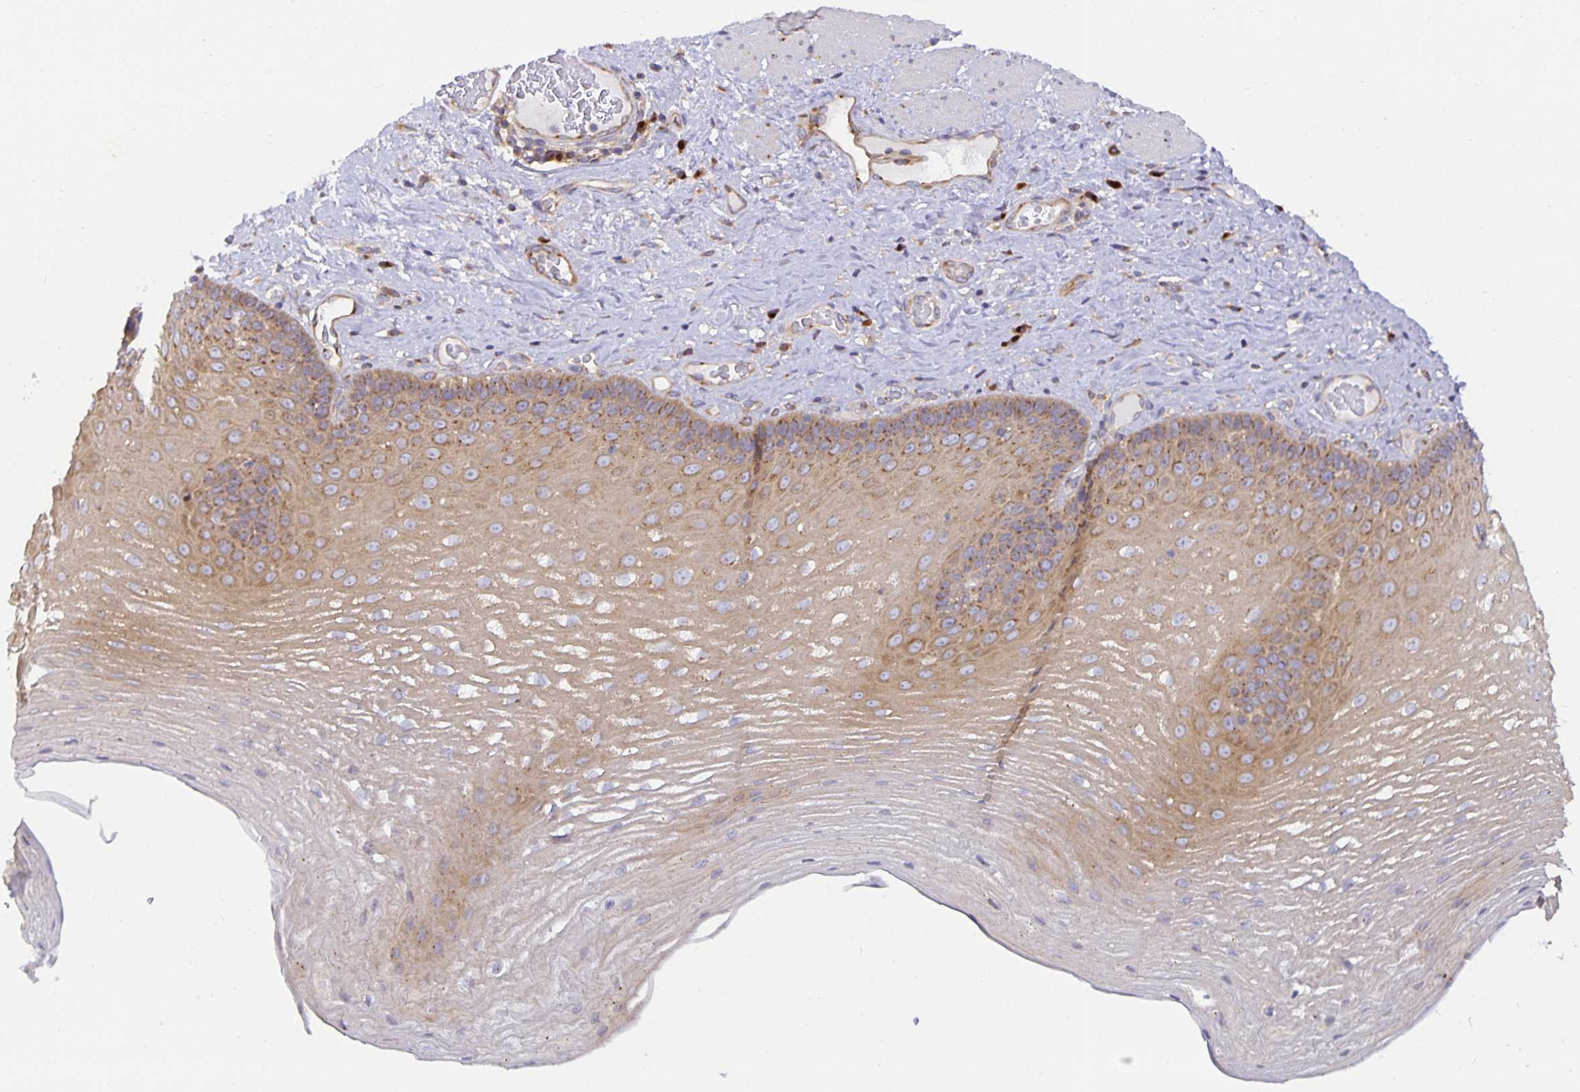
{"staining": {"intensity": "moderate", "quantity": "25%-75%", "location": "cytoplasmic/membranous"}, "tissue": "esophagus", "cell_type": "Squamous epithelial cells", "image_type": "normal", "snomed": [{"axis": "morphology", "description": "Normal tissue, NOS"}, {"axis": "topography", "description": "Esophagus"}], "caption": "Immunohistochemical staining of normal esophagus exhibits 25%-75% levels of moderate cytoplasmic/membranous protein positivity in about 25%-75% of squamous epithelial cells.", "gene": "USO1", "patient": {"sex": "male", "age": 62}}